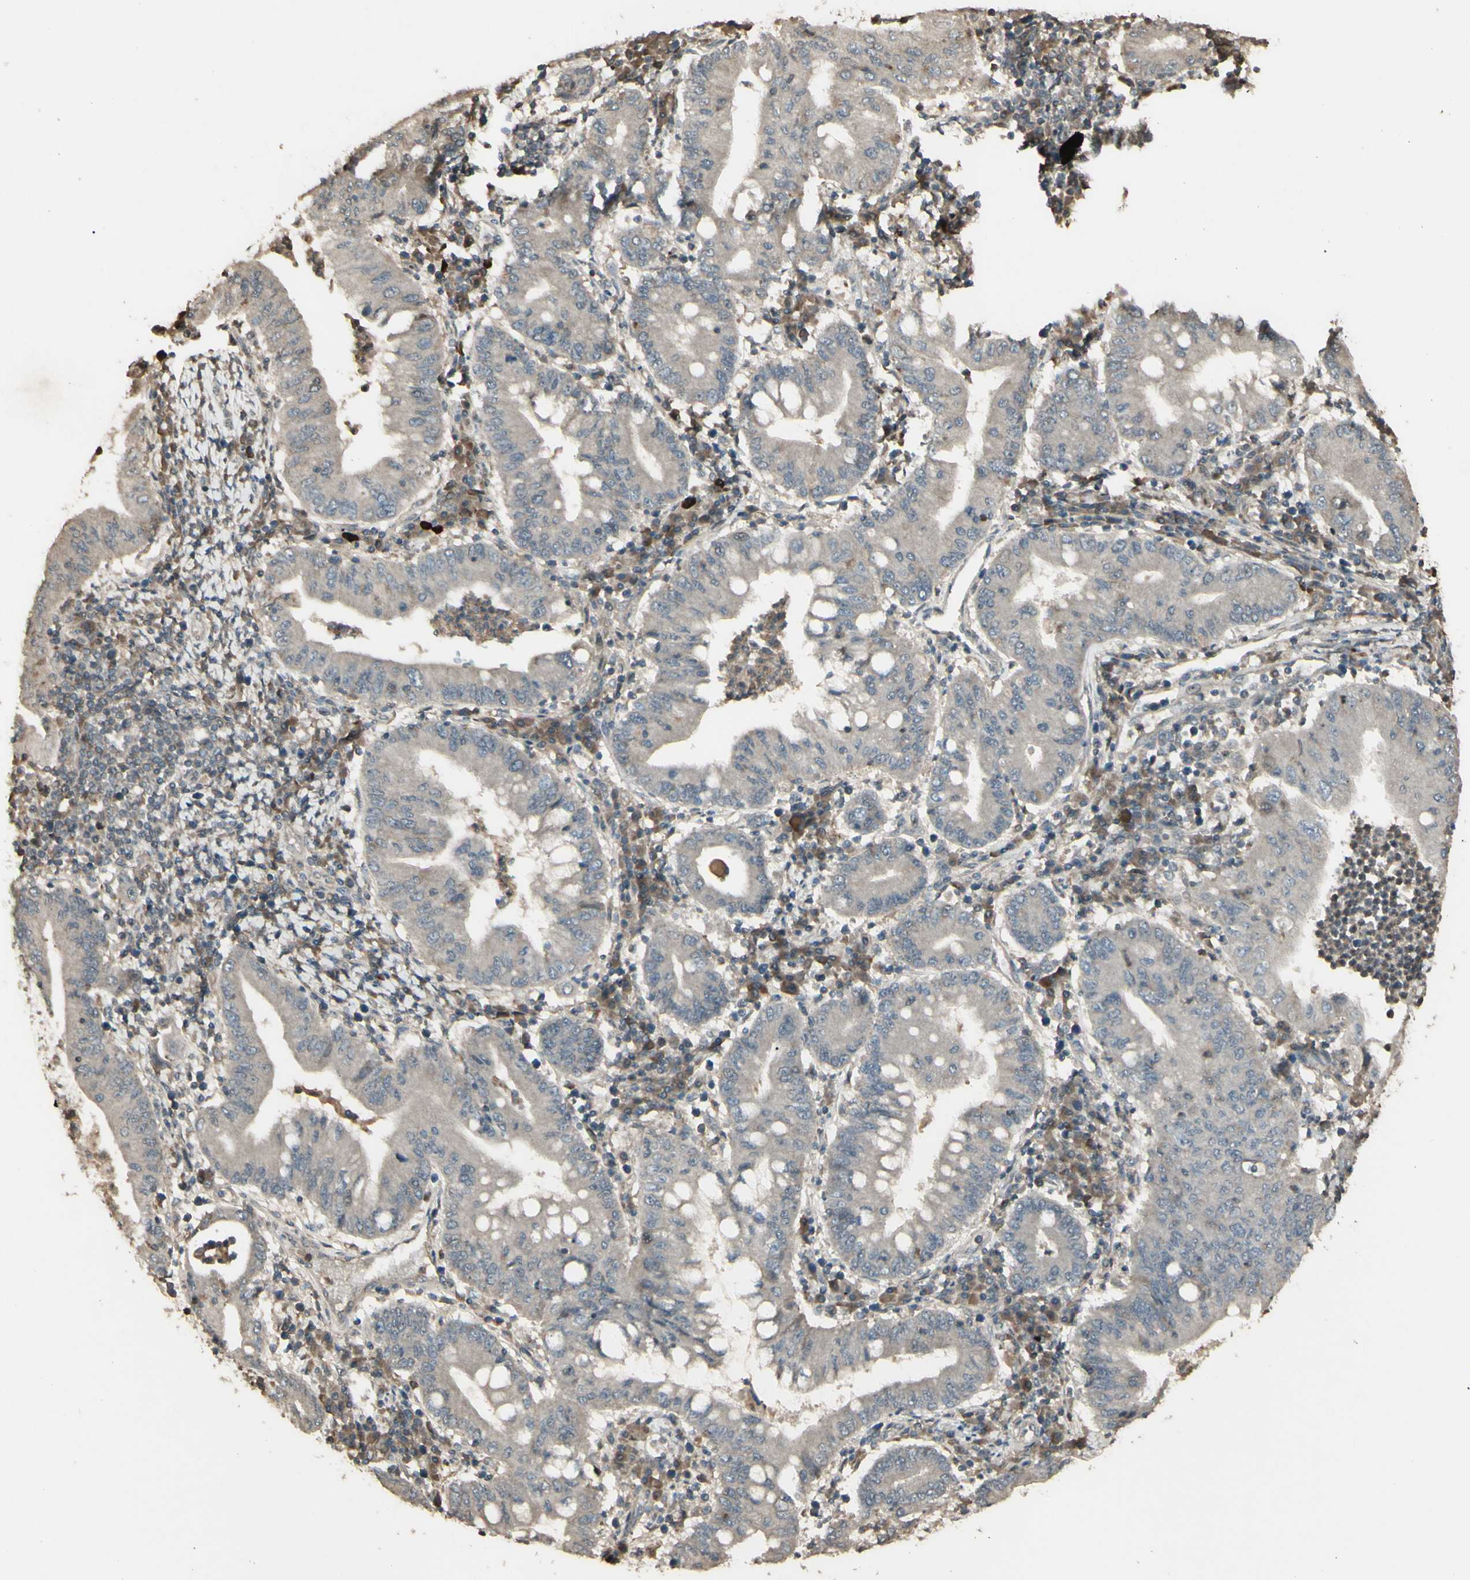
{"staining": {"intensity": "weak", "quantity": ">75%", "location": "cytoplasmic/membranous"}, "tissue": "stomach cancer", "cell_type": "Tumor cells", "image_type": "cancer", "snomed": [{"axis": "morphology", "description": "Normal tissue, NOS"}, {"axis": "morphology", "description": "Adenocarcinoma, NOS"}, {"axis": "topography", "description": "Esophagus"}, {"axis": "topography", "description": "Stomach, upper"}, {"axis": "topography", "description": "Peripheral nerve tissue"}], "caption": "Brown immunohistochemical staining in human adenocarcinoma (stomach) reveals weak cytoplasmic/membranous positivity in about >75% of tumor cells.", "gene": "GNAS", "patient": {"sex": "male", "age": 62}}